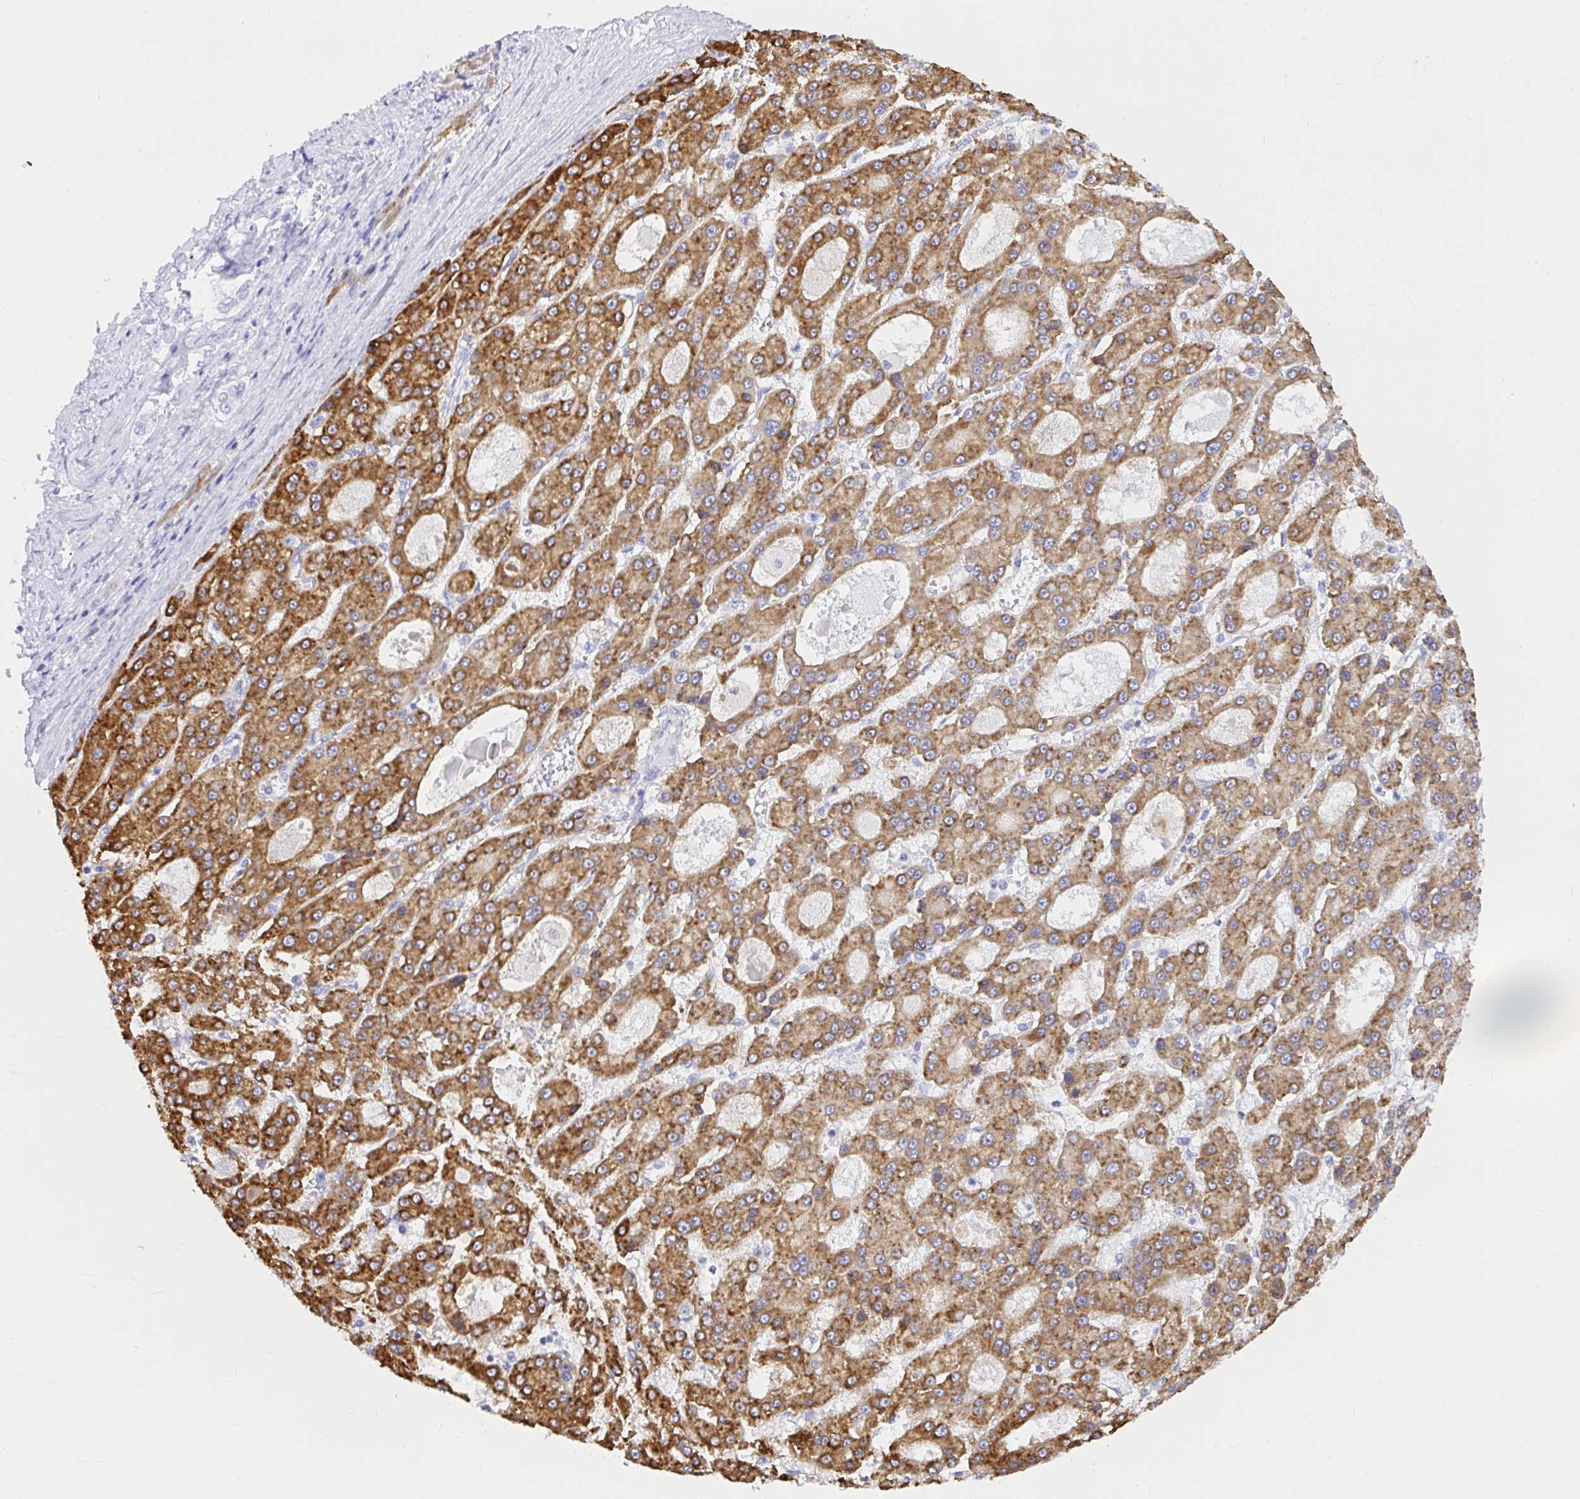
{"staining": {"intensity": "moderate", "quantity": ">75%", "location": "cytoplasmic/membranous"}, "tissue": "liver cancer", "cell_type": "Tumor cells", "image_type": "cancer", "snomed": [{"axis": "morphology", "description": "Carcinoma, Hepatocellular, NOS"}, {"axis": "topography", "description": "Liver"}], "caption": "Protein expression analysis of human hepatocellular carcinoma (liver) reveals moderate cytoplasmic/membranous staining in about >75% of tumor cells.", "gene": "BACE2", "patient": {"sex": "male", "age": 70}}